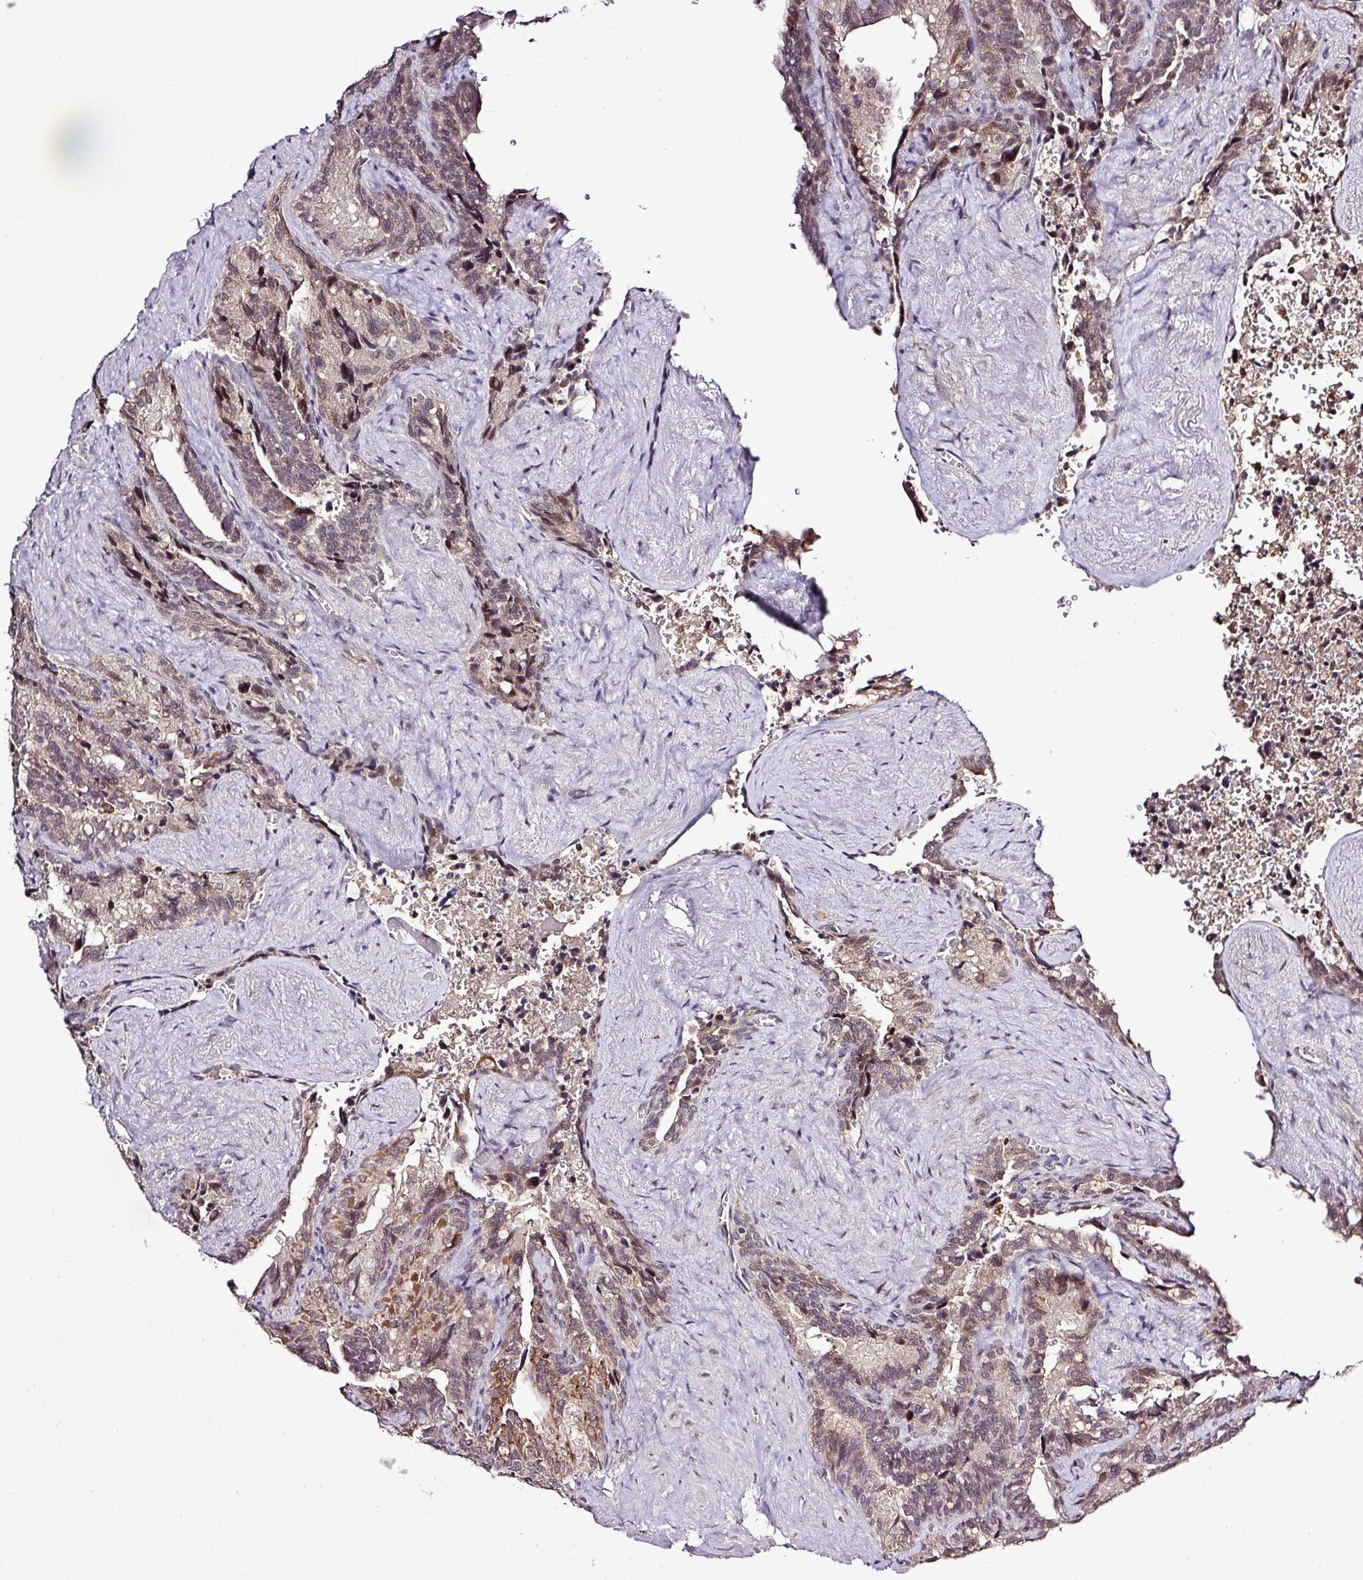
{"staining": {"intensity": "moderate", "quantity": ">75%", "location": "cytoplasmic/membranous,nuclear"}, "tissue": "seminal vesicle", "cell_type": "Glandular cells", "image_type": "normal", "snomed": [{"axis": "morphology", "description": "Normal tissue, NOS"}, {"axis": "topography", "description": "Seminal veicle"}], "caption": "Immunohistochemistry of normal seminal vesicle displays medium levels of moderate cytoplasmic/membranous,nuclear positivity in about >75% of glandular cells. The staining was performed using DAB (3,3'-diaminobenzidine) to visualize the protein expression in brown, while the nuclei were stained in blue with hematoxylin (Magnification: 20x).", "gene": "SMCO4", "patient": {"sex": "male", "age": 68}}